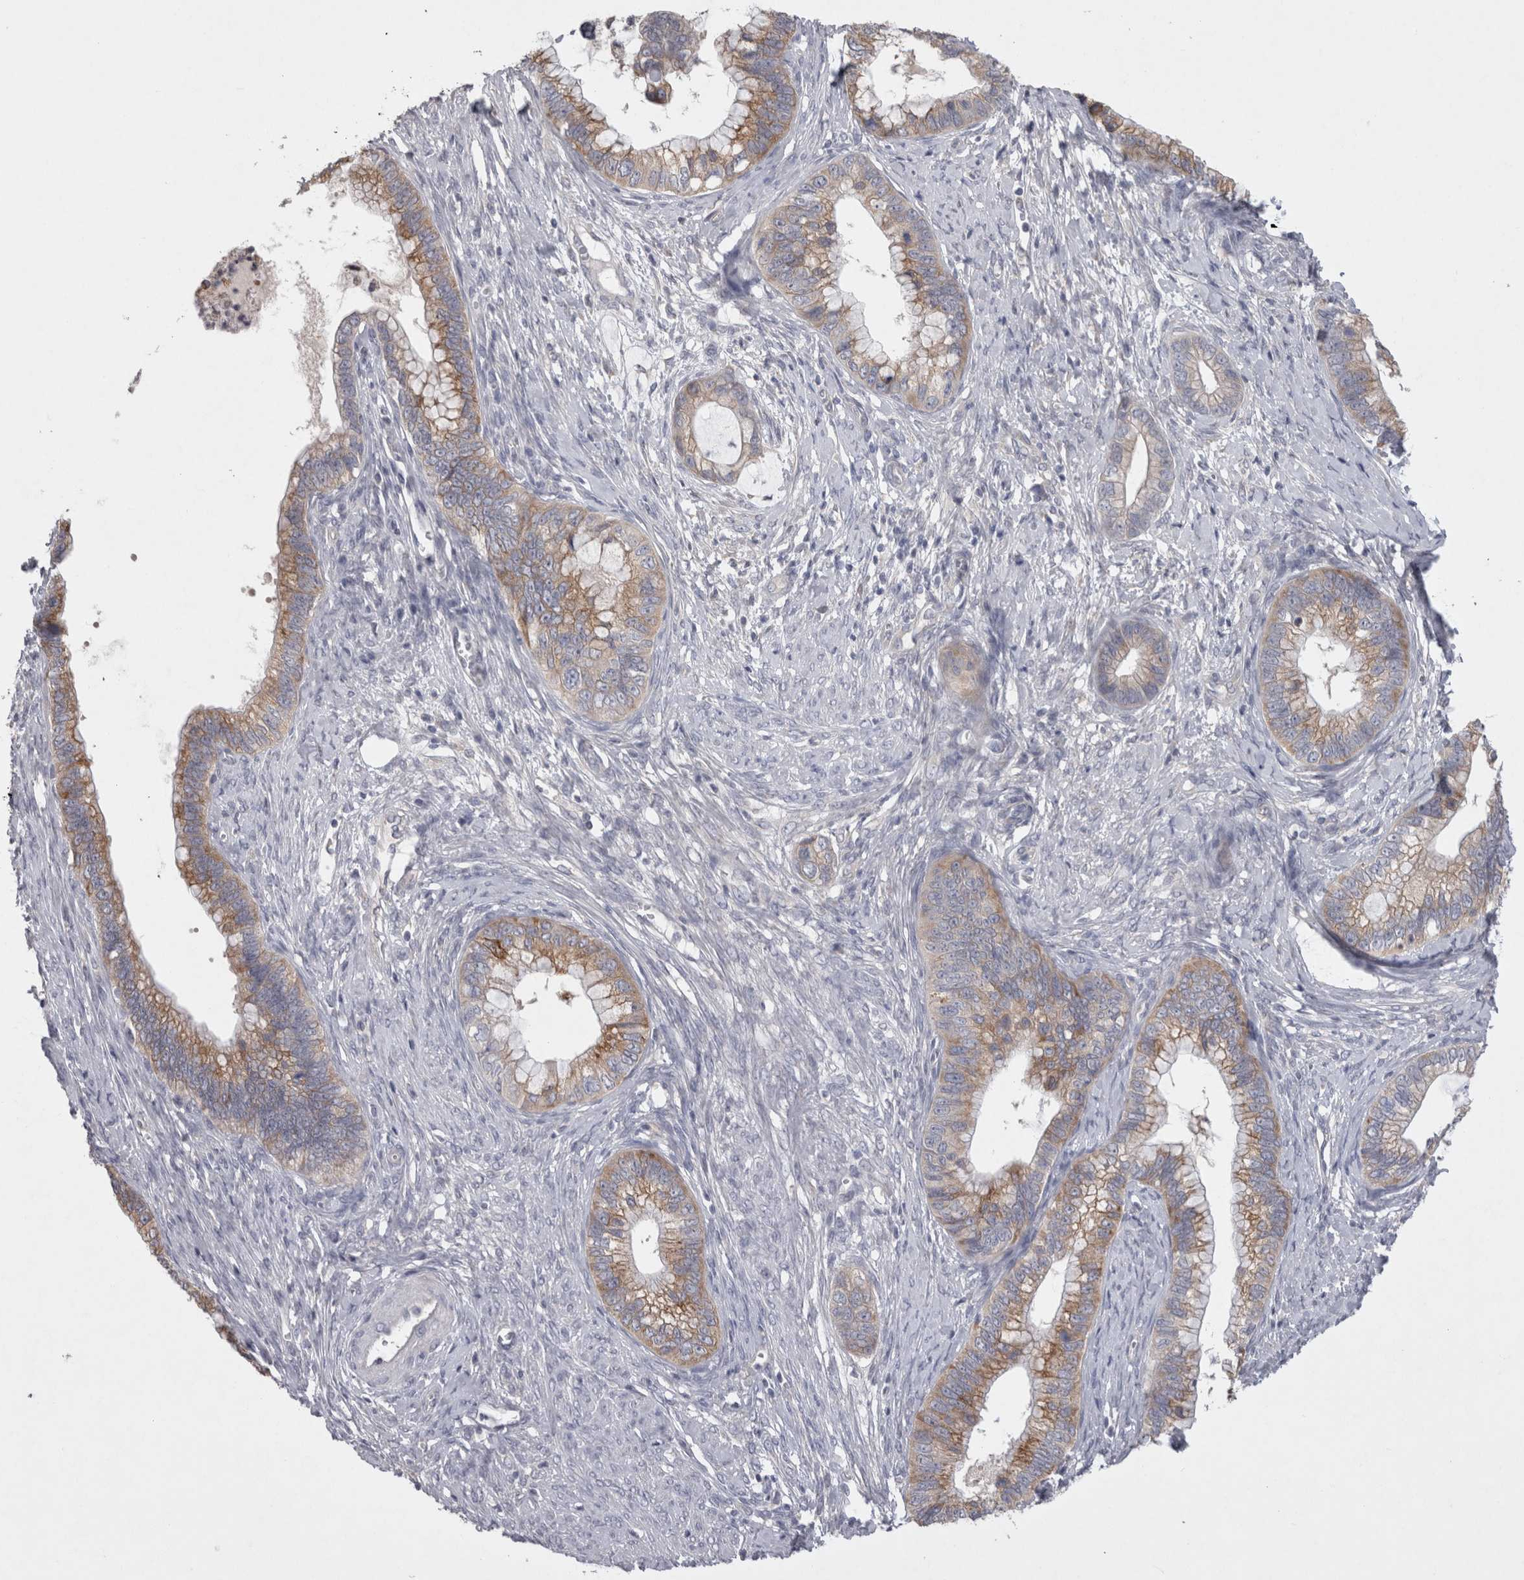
{"staining": {"intensity": "moderate", "quantity": ">75%", "location": "cytoplasmic/membranous"}, "tissue": "cervical cancer", "cell_type": "Tumor cells", "image_type": "cancer", "snomed": [{"axis": "morphology", "description": "Adenocarcinoma, NOS"}, {"axis": "topography", "description": "Cervix"}], "caption": "IHC of cervical adenocarcinoma exhibits medium levels of moderate cytoplasmic/membranous expression in about >75% of tumor cells.", "gene": "LRRC40", "patient": {"sex": "female", "age": 44}}